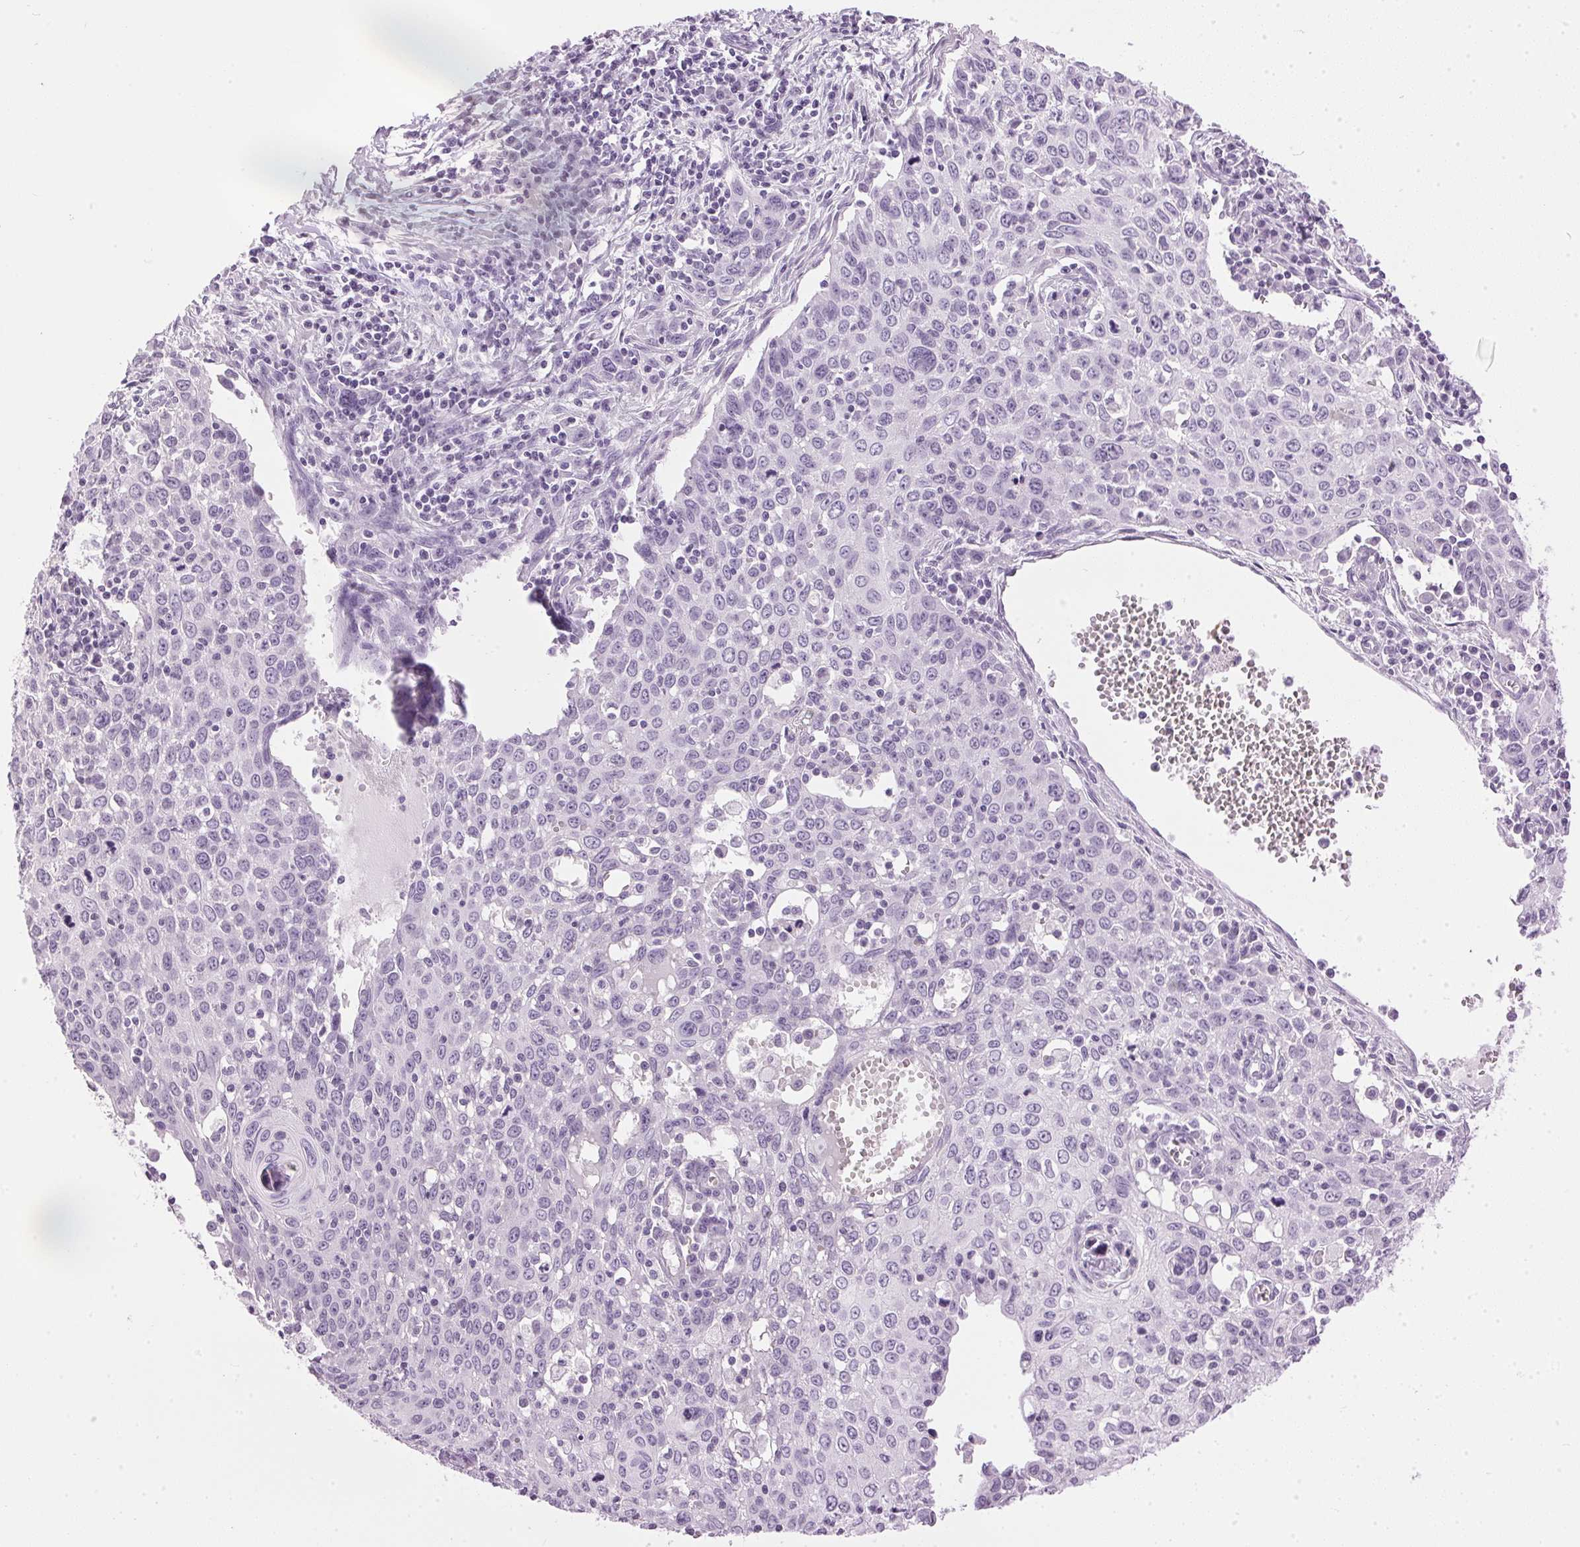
{"staining": {"intensity": "negative", "quantity": "none", "location": "none"}, "tissue": "cervical cancer", "cell_type": "Tumor cells", "image_type": "cancer", "snomed": [{"axis": "morphology", "description": "Squamous cell carcinoma, NOS"}, {"axis": "topography", "description": "Cervix"}], "caption": "Cervical squamous cell carcinoma was stained to show a protein in brown. There is no significant staining in tumor cells.", "gene": "SP7", "patient": {"sex": "female", "age": 38}}